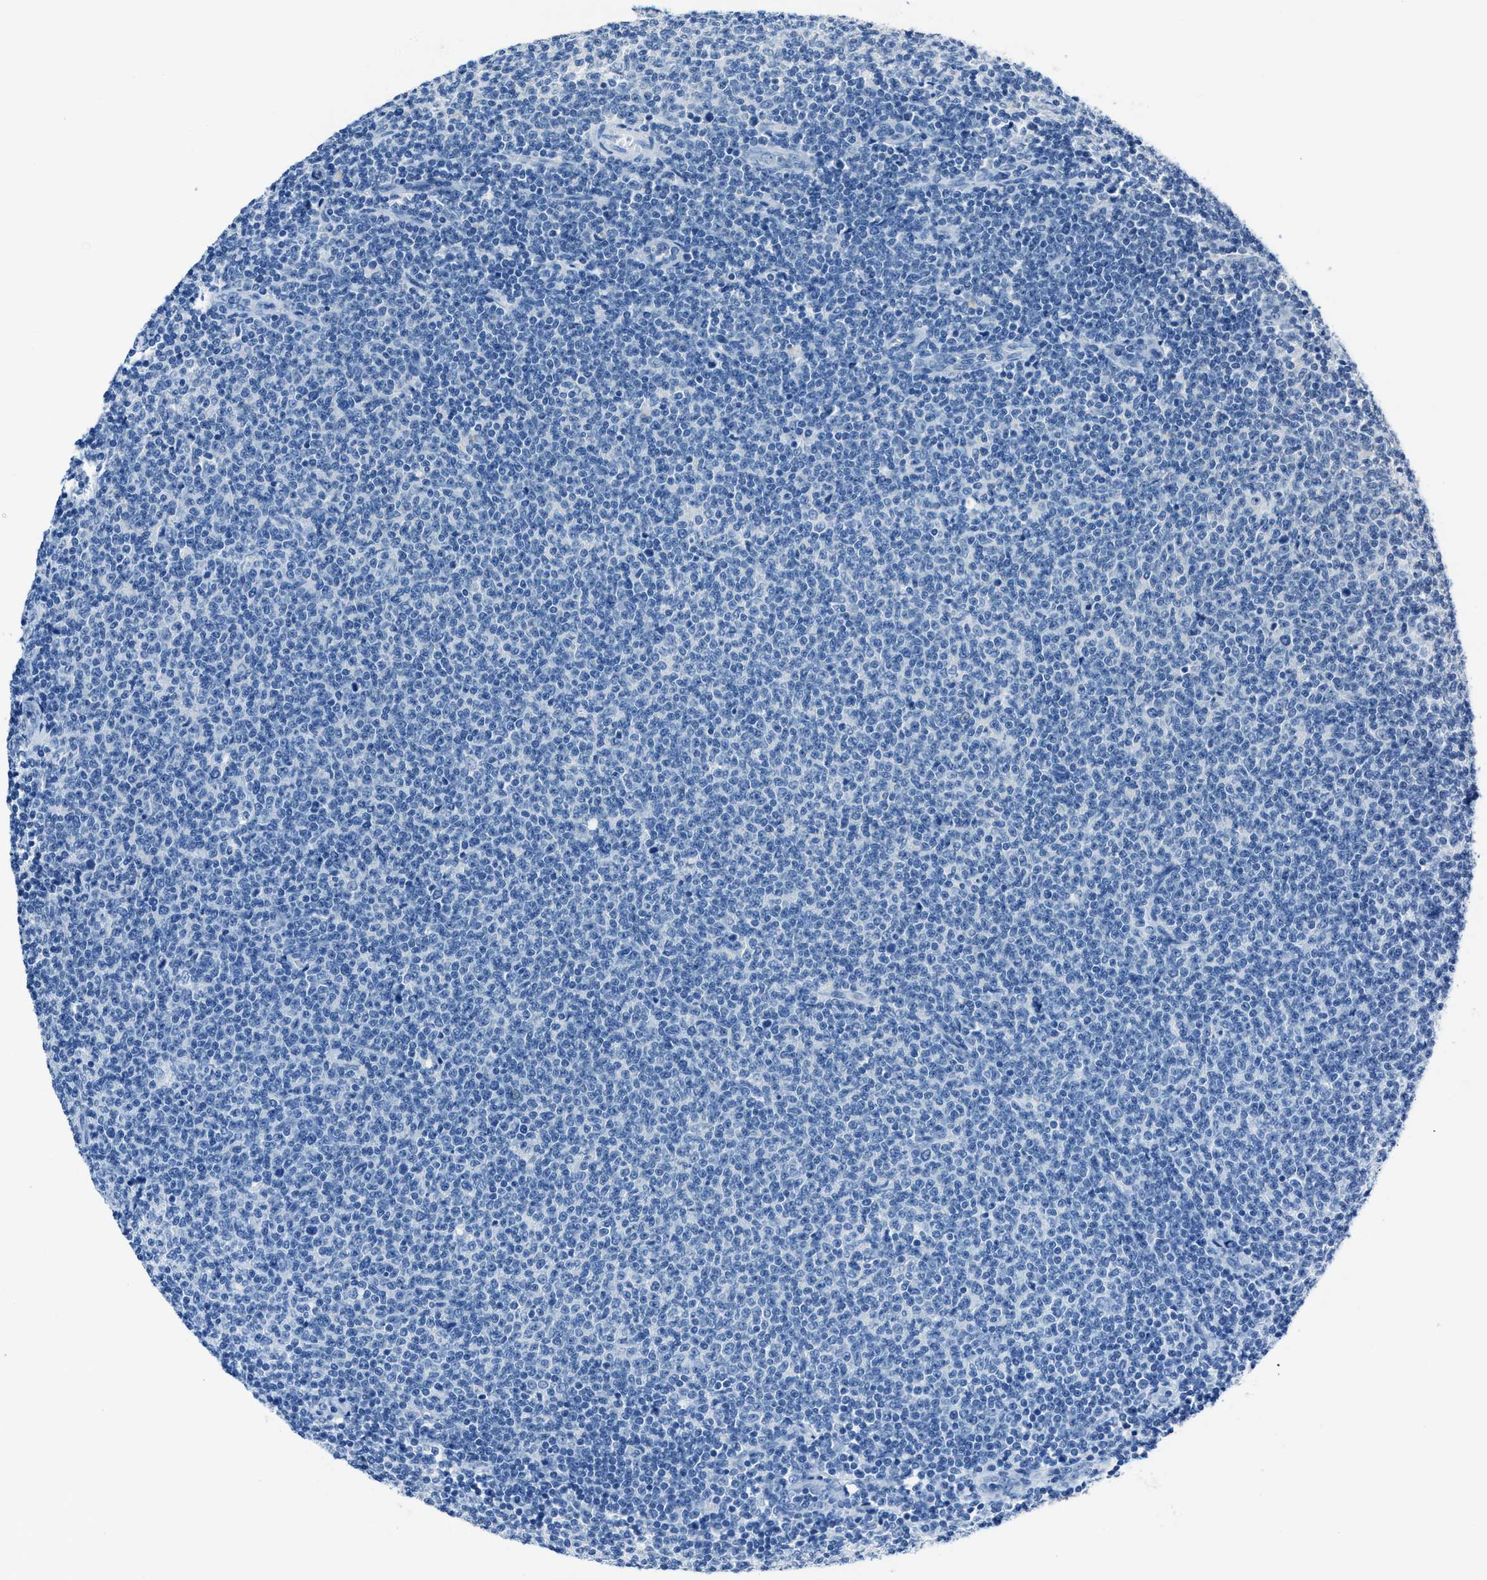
{"staining": {"intensity": "negative", "quantity": "none", "location": "none"}, "tissue": "lymphoma", "cell_type": "Tumor cells", "image_type": "cancer", "snomed": [{"axis": "morphology", "description": "Malignant lymphoma, non-Hodgkin's type, Low grade"}, {"axis": "topography", "description": "Lymph node"}], "caption": "The photomicrograph shows no staining of tumor cells in malignant lymphoma, non-Hodgkin's type (low-grade).", "gene": "ADAM2", "patient": {"sex": "male", "age": 66}}